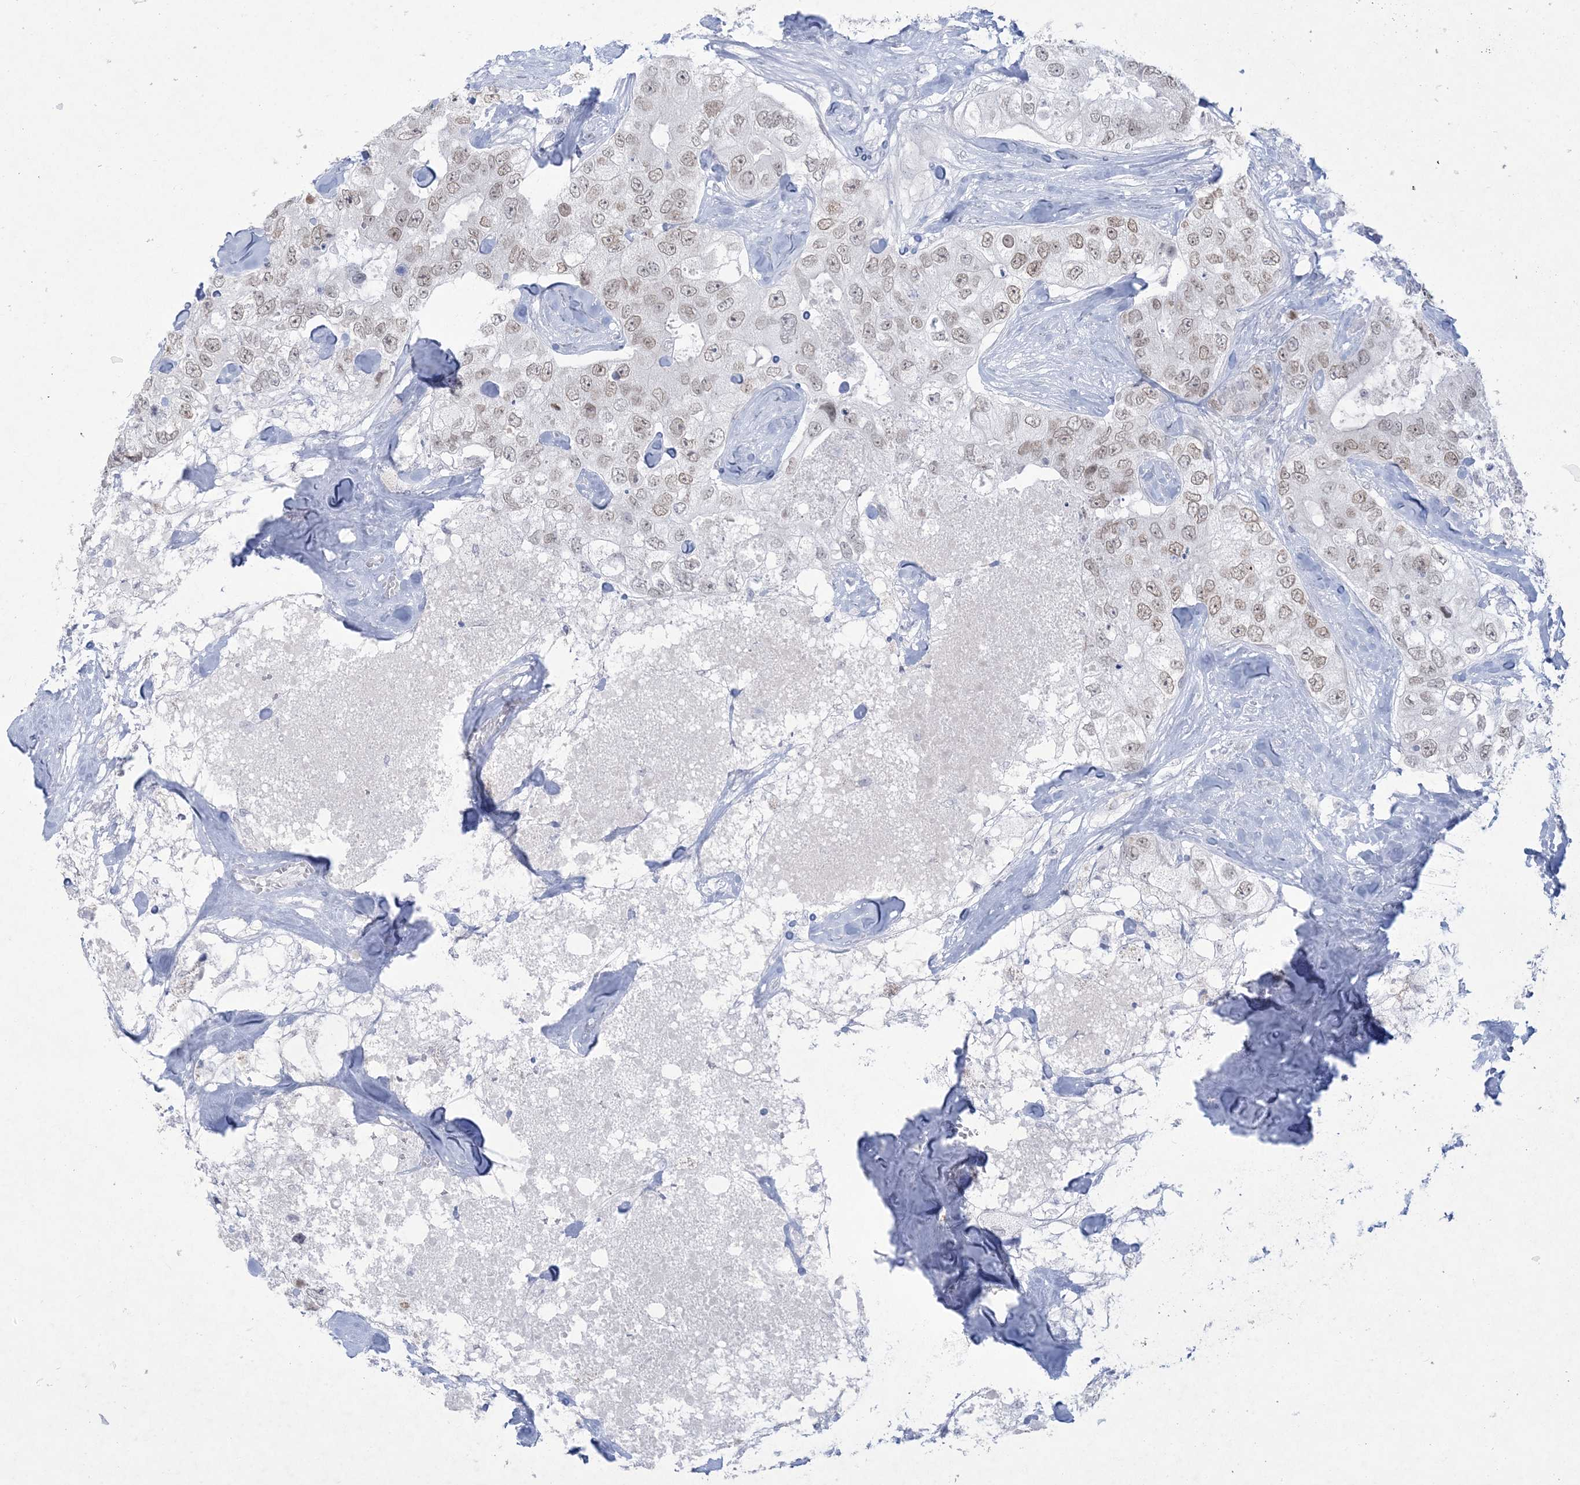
{"staining": {"intensity": "weak", "quantity": ">75%", "location": "nuclear"}, "tissue": "breast cancer", "cell_type": "Tumor cells", "image_type": "cancer", "snomed": [{"axis": "morphology", "description": "Duct carcinoma"}, {"axis": "topography", "description": "Breast"}], "caption": "Immunohistochemical staining of breast cancer (infiltrating ductal carcinoma) displays weak nuclear protein positivity in about >75% of tumor cells. The staining was performed using DAB (3,3'-diaminobenzidine), with brown indicating positive protein expression. Nuclei are stained blue with hematoxylin.", "gene": "HOMEZ", "patient": {"sex": "female", "age": 62}}